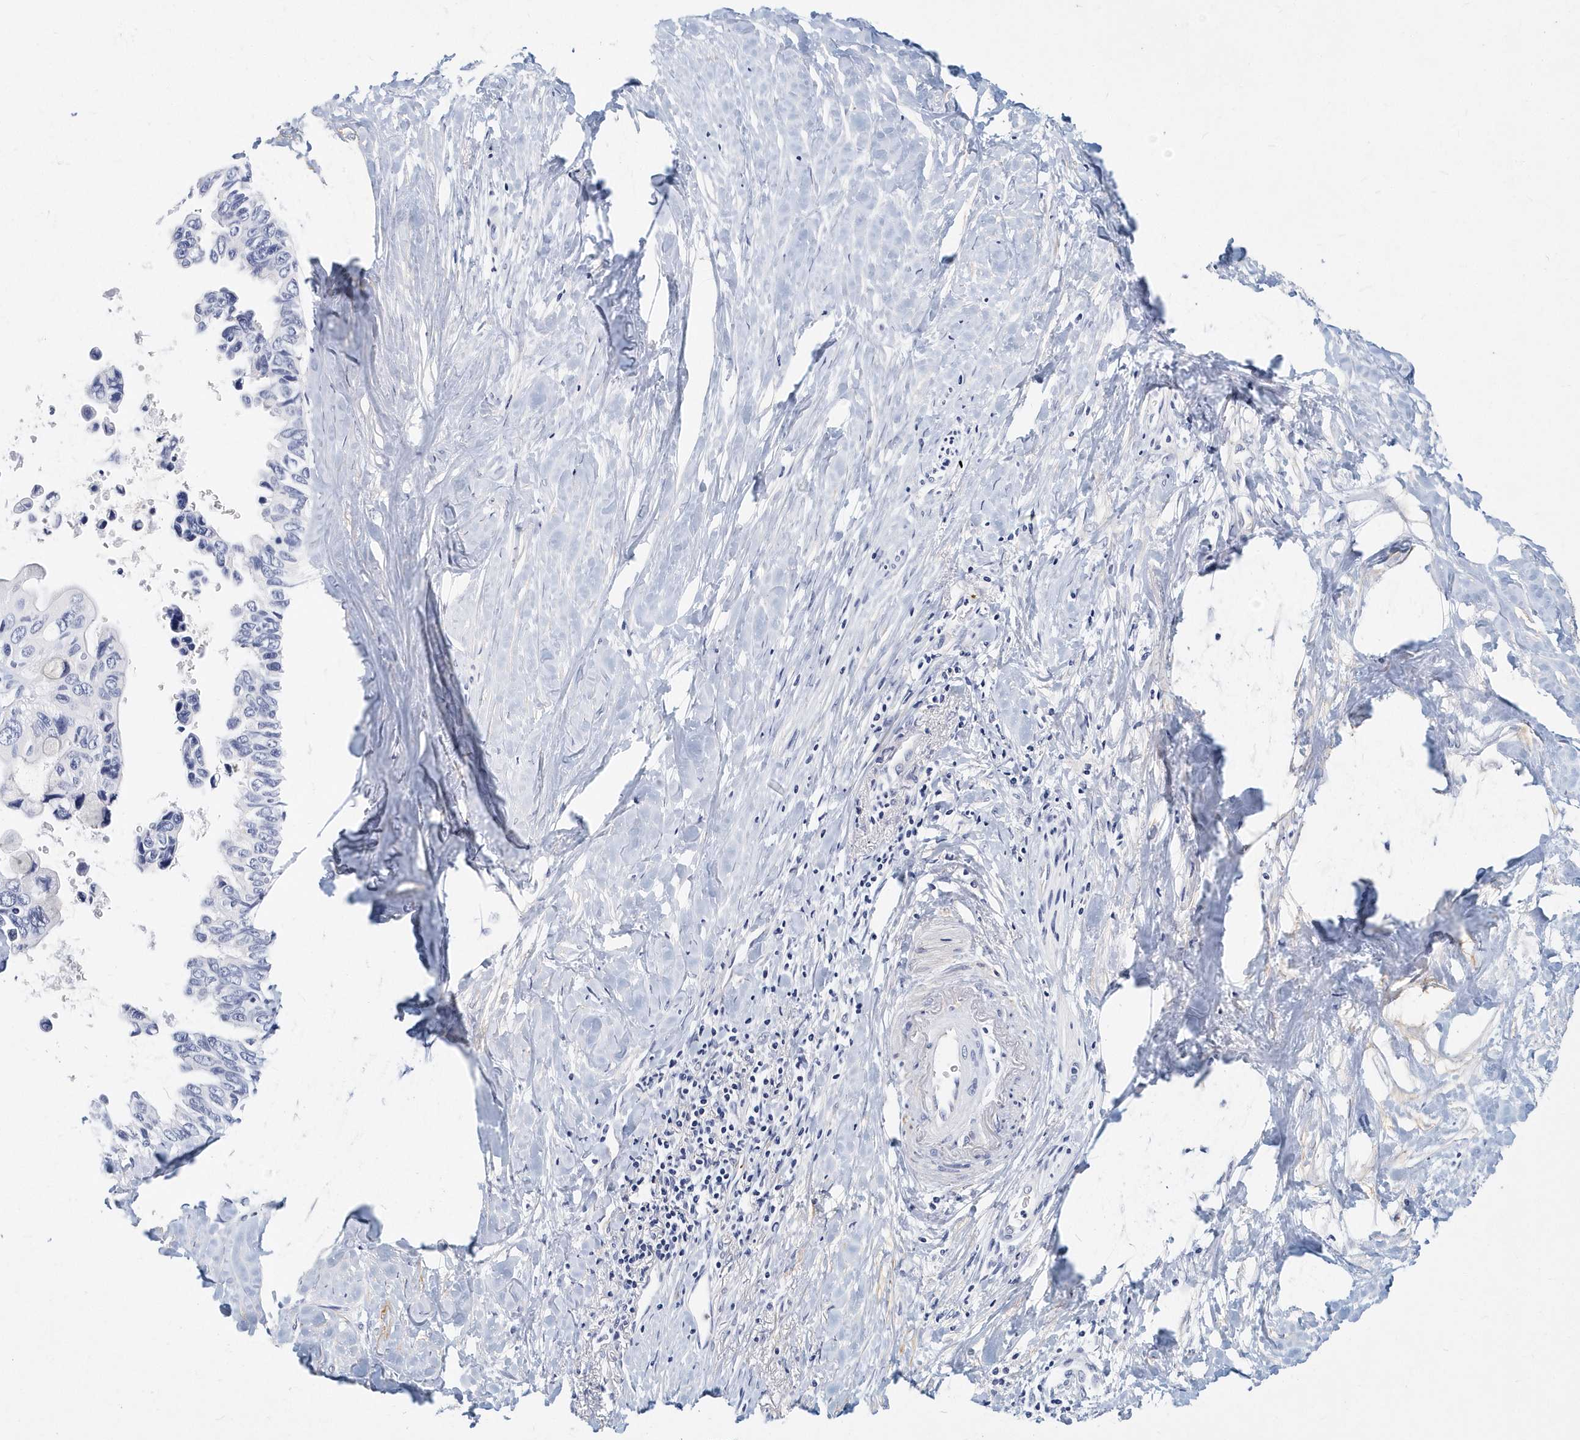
{"staining": {"intensity": "negative", "quantity": "none", "location": "none"}, "tissue": "pancreatic cancer", "cell_type": "Tumor cells", "image_type": "cancer", "snomed": [{"axis": "morphology", "description": "Adenocarcinoma, NOS"}, {"axis": "topography", "description": "Pancreas"}], "caption": "The IHC micrograph has no significant staining in tumor cells of pancreatic cancer tissue. The staining was performed using DAB to visualize the protein expression in brown, while the nuclei were stained in blue with hematoxylin (Magnification: 20x).", "gene": "ITGA2B", "patient": {"sex": "female", "age": 72}}